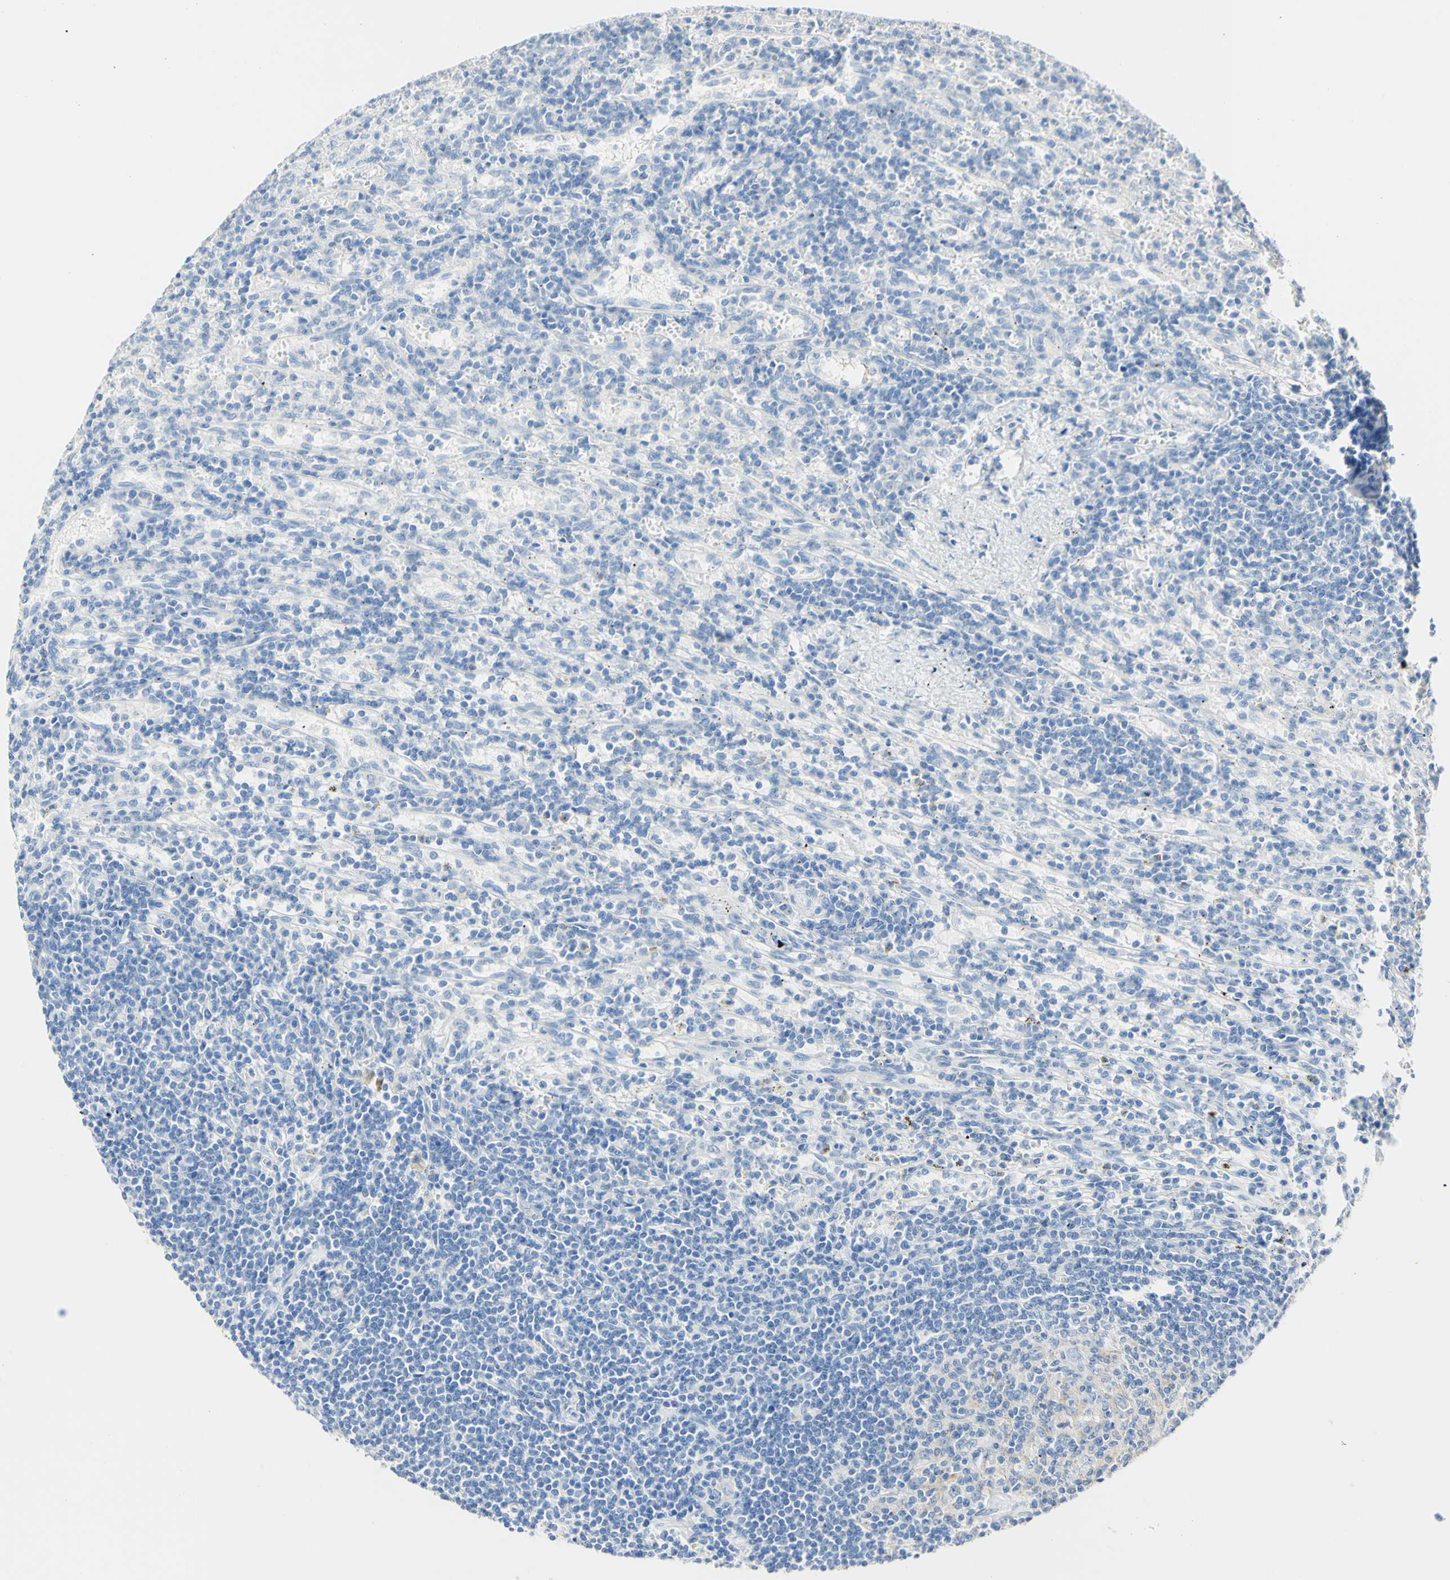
{"staining": {"intensity": "negative", "quantity": "none", "location": "none"}, "tissue": "lymphoma", "cell_type": "Tumor cells", "image_type": "cancer", "snomed": [{"axis": "morphology", "description": "Malignant lymphoma, non-Hodgkin's type, Low grade"}, {"axis": "topography", "description": "Spleen"}], "caption": "Malignant lymphoma, non-Hodgkin's type (low-grade) was stained to show a protein in brown. There is no significant staining in tumor cells.", "gene": "DSC2", "patient": {"sex": "male", "age": 76}}